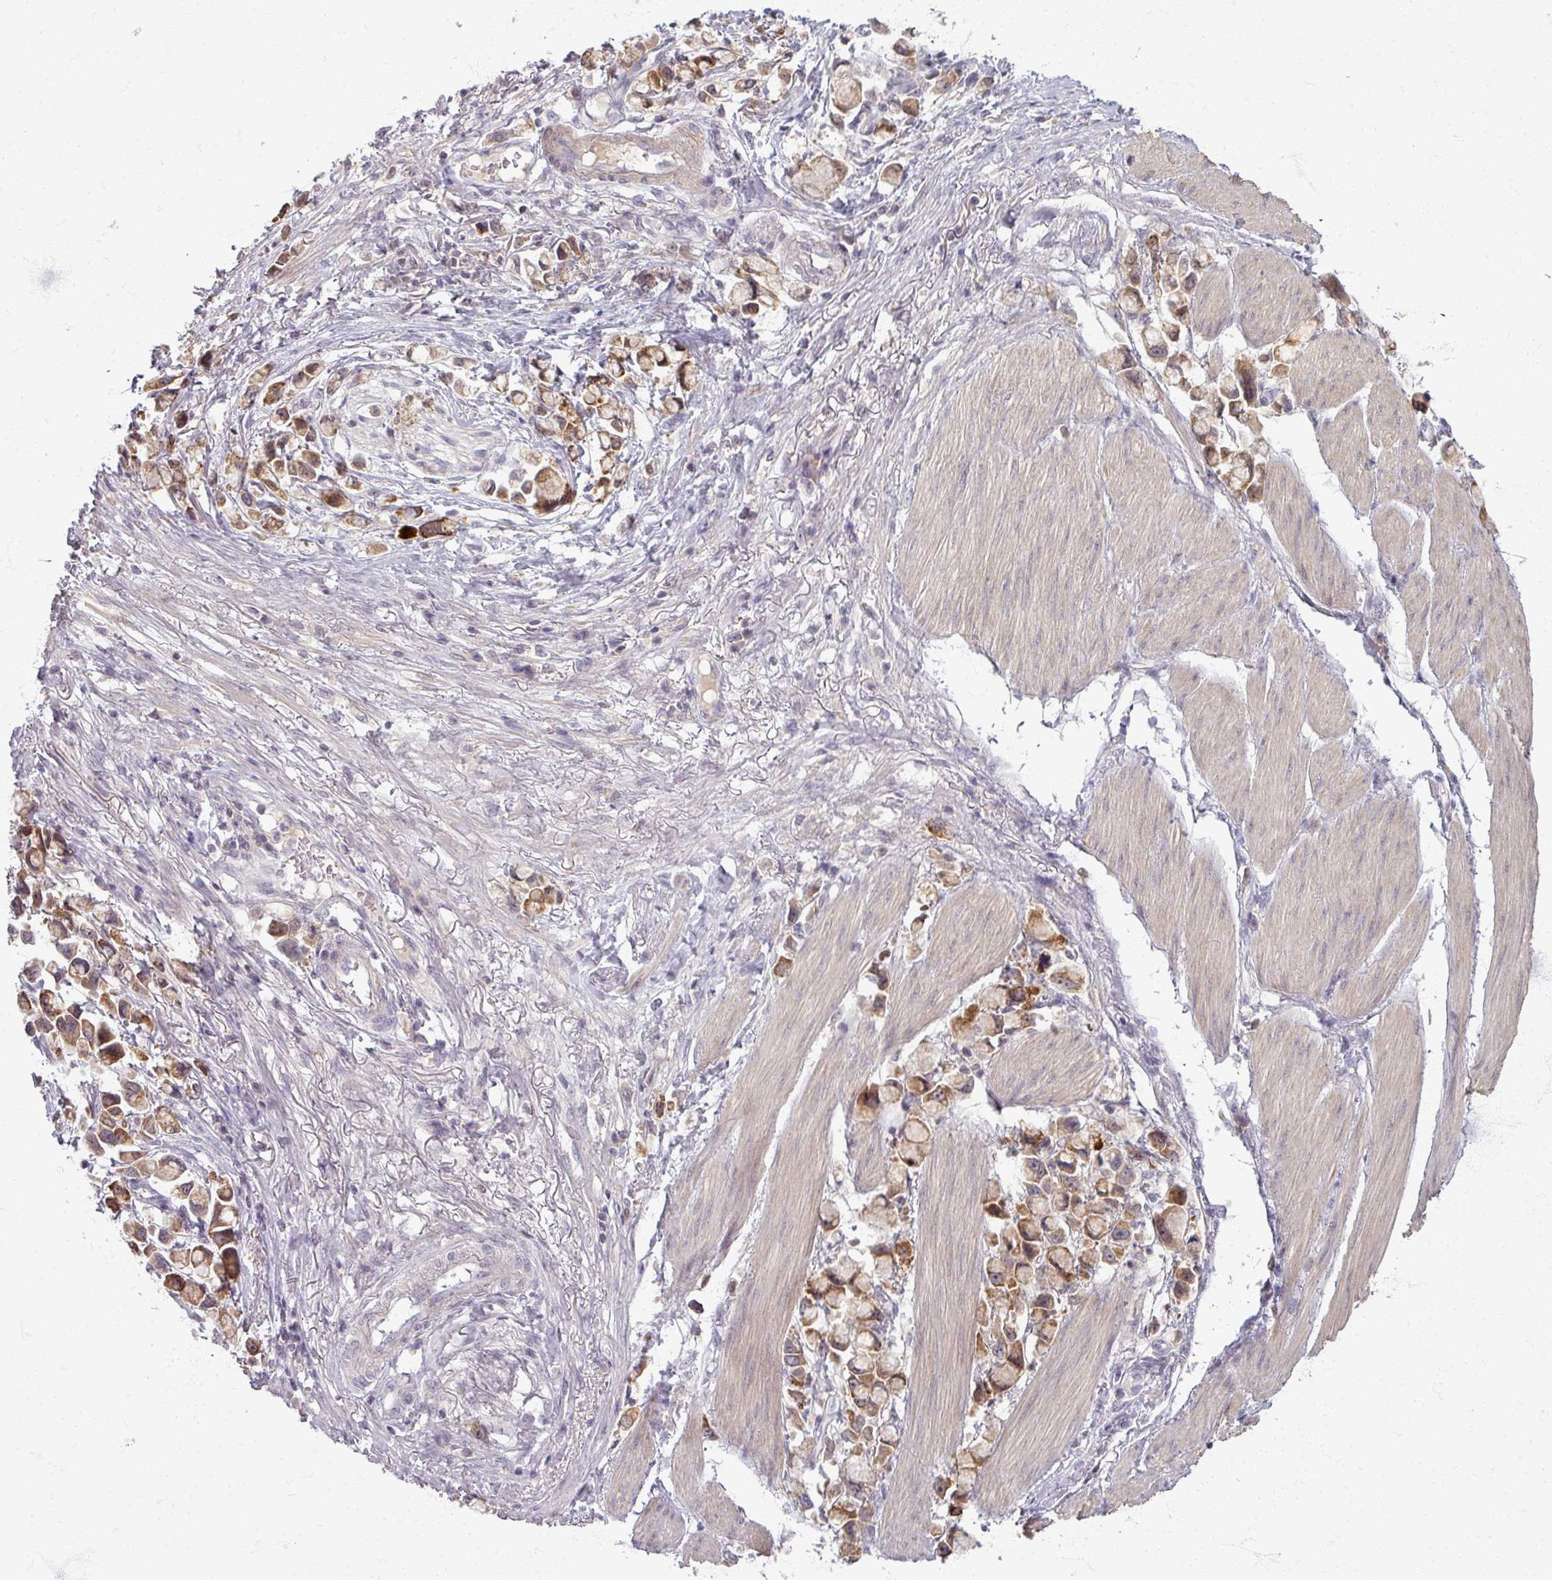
{"staining": {"intensity": "moderate", "quantity": ">75%", "location": "cytoplasmic/membranous"}, "tissue": "stomach cancer", "cell_type": "Tumor cells", "image_type": "cancer", "snomed": [{"axis": "morphology", "description": "Adenocarcinoma, NOS"}, {"axis": "topography", "description": "Stomach"}], "caption": "DAB immunohistochemical staining of human stomach adenocarcinoma demonstrates moderate cytoplasmic/membranous protein staining in approximately >75% of tumor cells. Immunohistochemistry (ihc) stains the protein in brown and the nuclei are stained blue.", "gene": "TTLL7", "patient": {"sex": "female", "age": 81}}